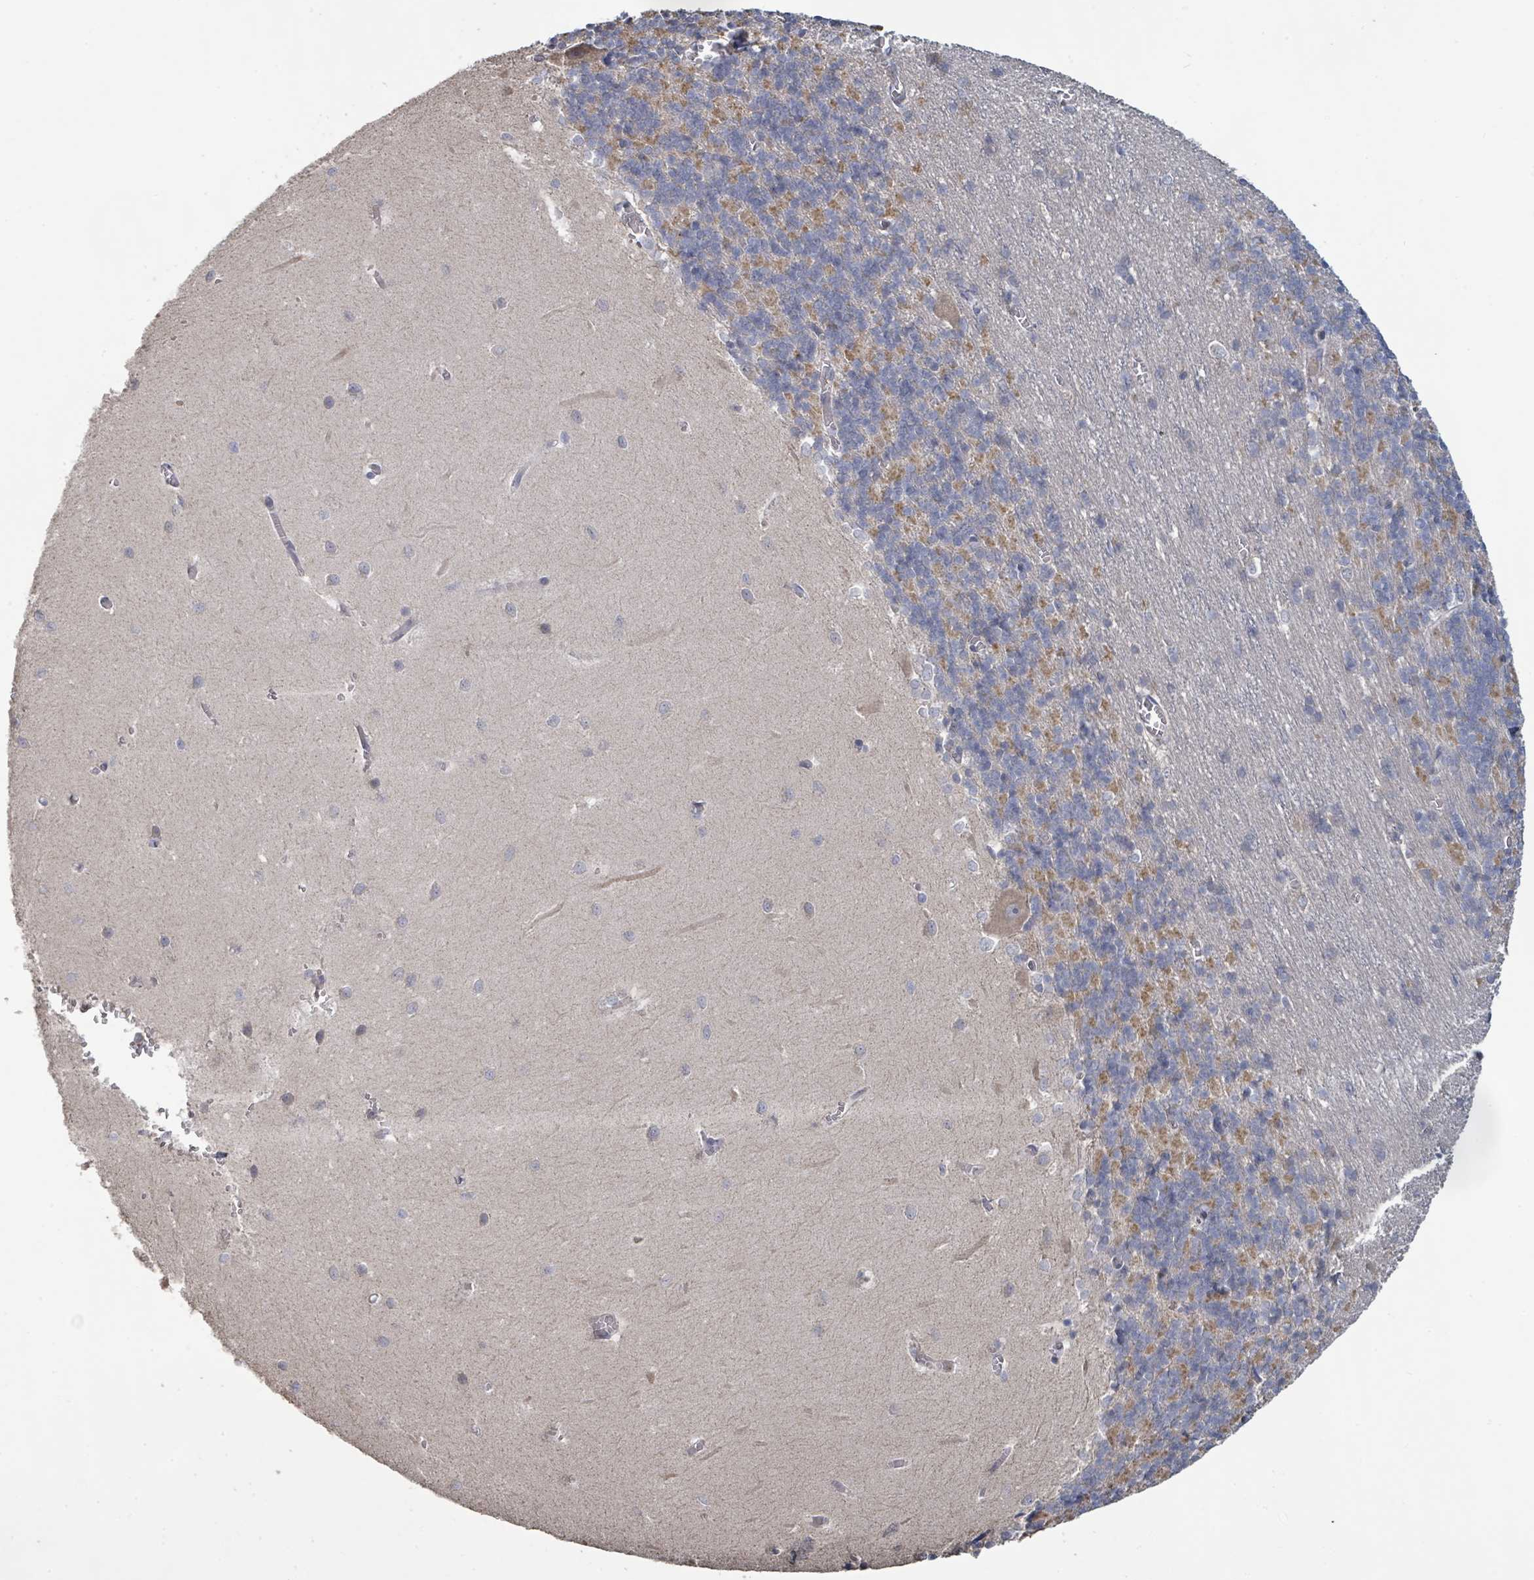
{"staining": {"intensity": "moderate", "quantity": "25%-75%", "location": "cytoplasmic/membranous"}, "tissue": "cerebellum", "cell_type": "Cells in granular layer", "image_type": "normal", "snomed": [{"axis": "morphology", "description": "Normal tissue, NOS"}, {"axis": "topography", "description": "Cerebellum"}], "caption": "Immunohistochemistry (IHC) micrograph of unremarkable cerebellum stained for a protein (brown), which shows medium levels of moderate cytoplasmic/membranous positivity in about 25%-75% of cells in granular layer.", "gene": "KCNS2", "patient": {"sex": "male", "age": 37}}